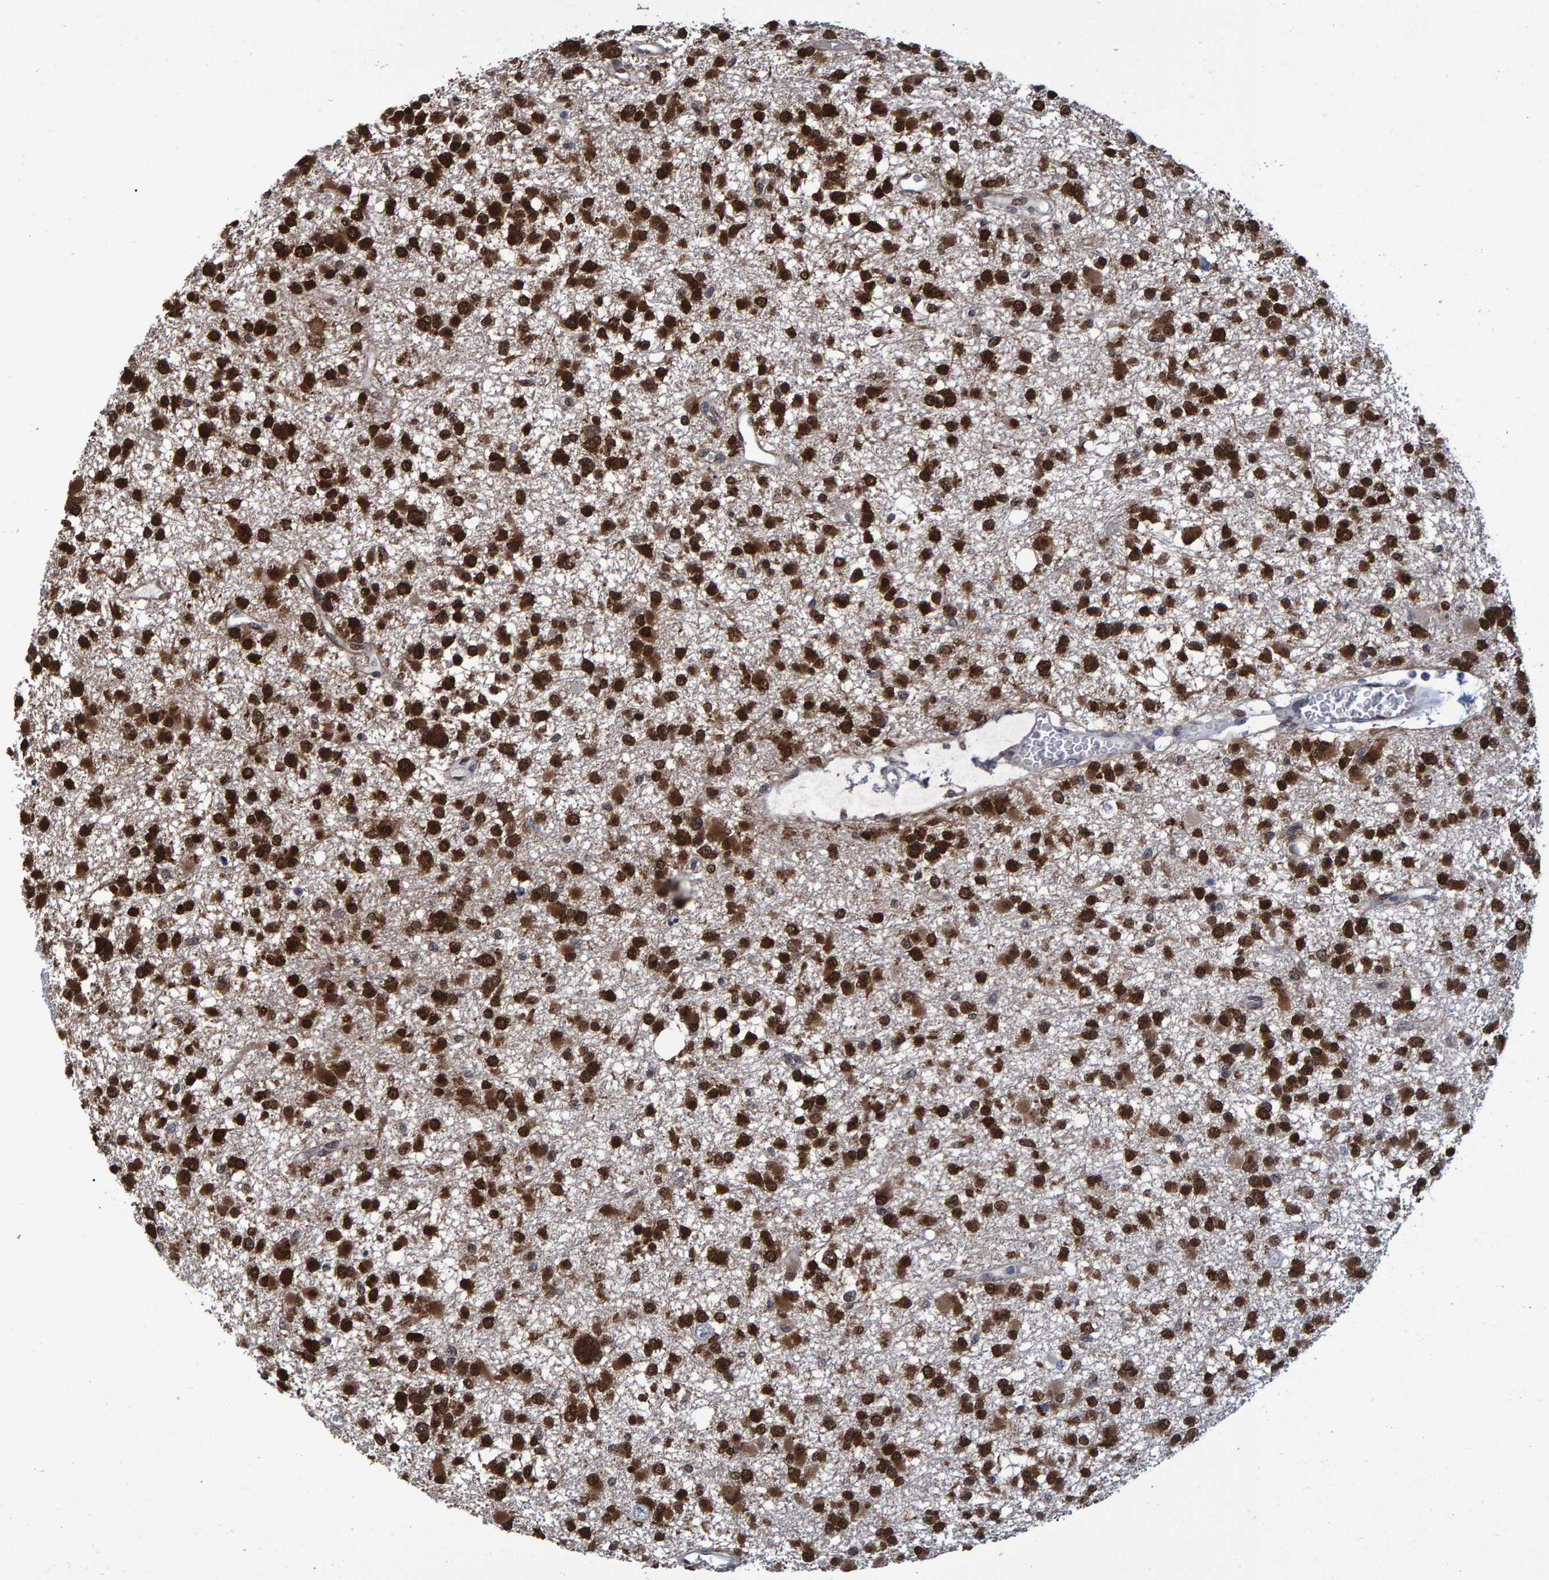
{"staining": {"intensity": "strong", "quantity": ">75%", "location": "cytoplasmic/membranous,nuclear"}, "tissue": "glioma", "cell_type": "Tumor cells", "image_type": "cancer", "snomed": [{"axis": "morphology", "description": "Glioma, malignant, Low grade"}, {"axis": "topography", "description": "Brain"}], "caption": "Glioma was stained to show a protein in brown. There is high levels of strong cytoplasmic/membranous and nuclear positivity in about >75% of tumor cells. (DAB IHC with brightfield microscopy, high magnification).", "gene": "QKI", "patient": {"sex": "female", "age": 22}}